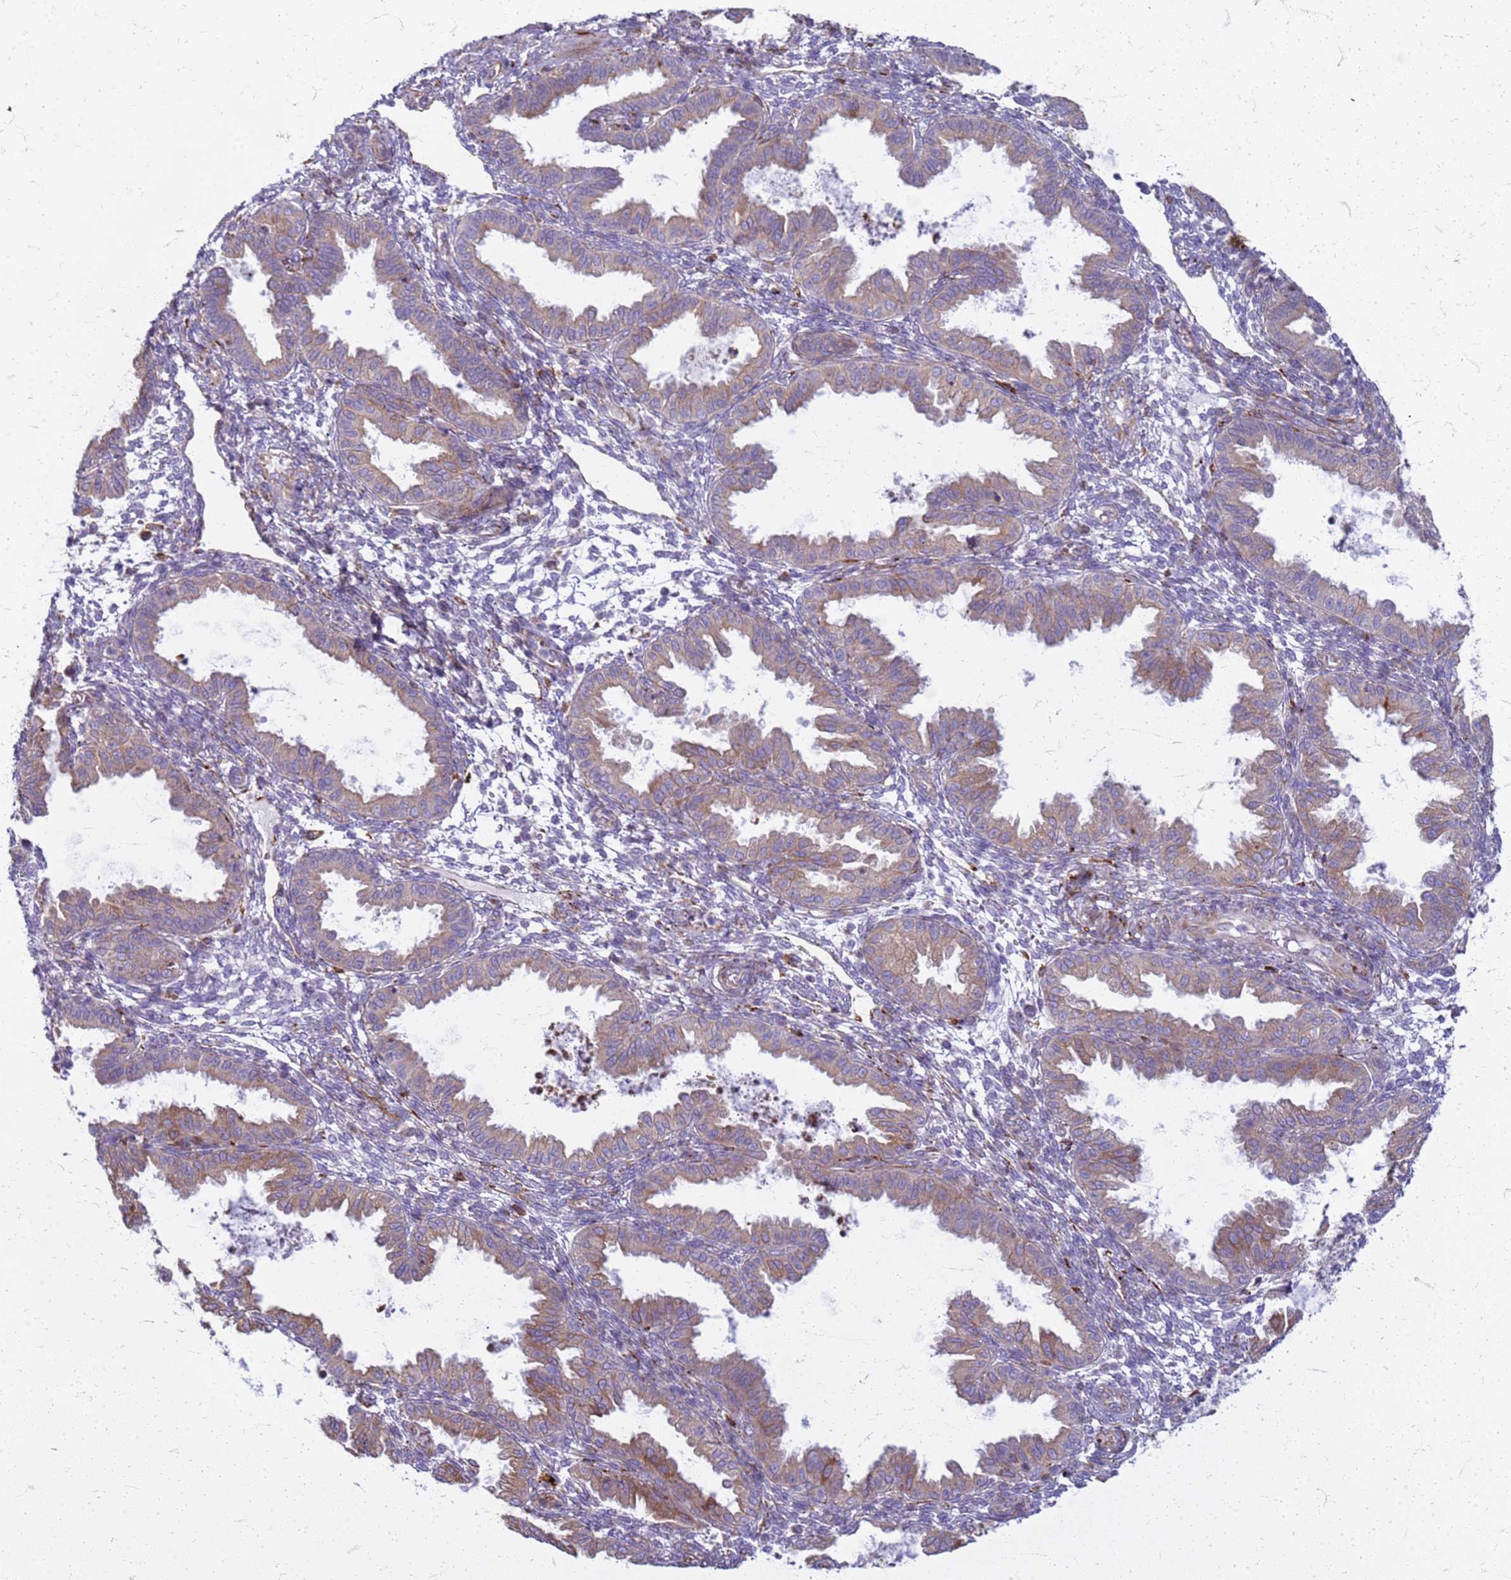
{"staining": {"intensity": "moderate", "quantity": "<25%", "location": "cytoplasmic/membranous"}, "tissue": "endometrium", "cell_type": "Cells in endometrial stroma", "image_type": "normal", "snomed": [{"axis": "morphology", "description": "Normal tissue, NOS"}, {"axis": "topography", "description": "Endometrium"}], "caption": "A high-resolution photomicrograph shows immunohistochemistry staining of unremarkable endometrium, which exhibits moderate cytoplasmic/membranous expression in approximately <25% of cells in endometrial stroma.", "gene": "PDK3", "patient": {"sex": "female", "age": 33}}